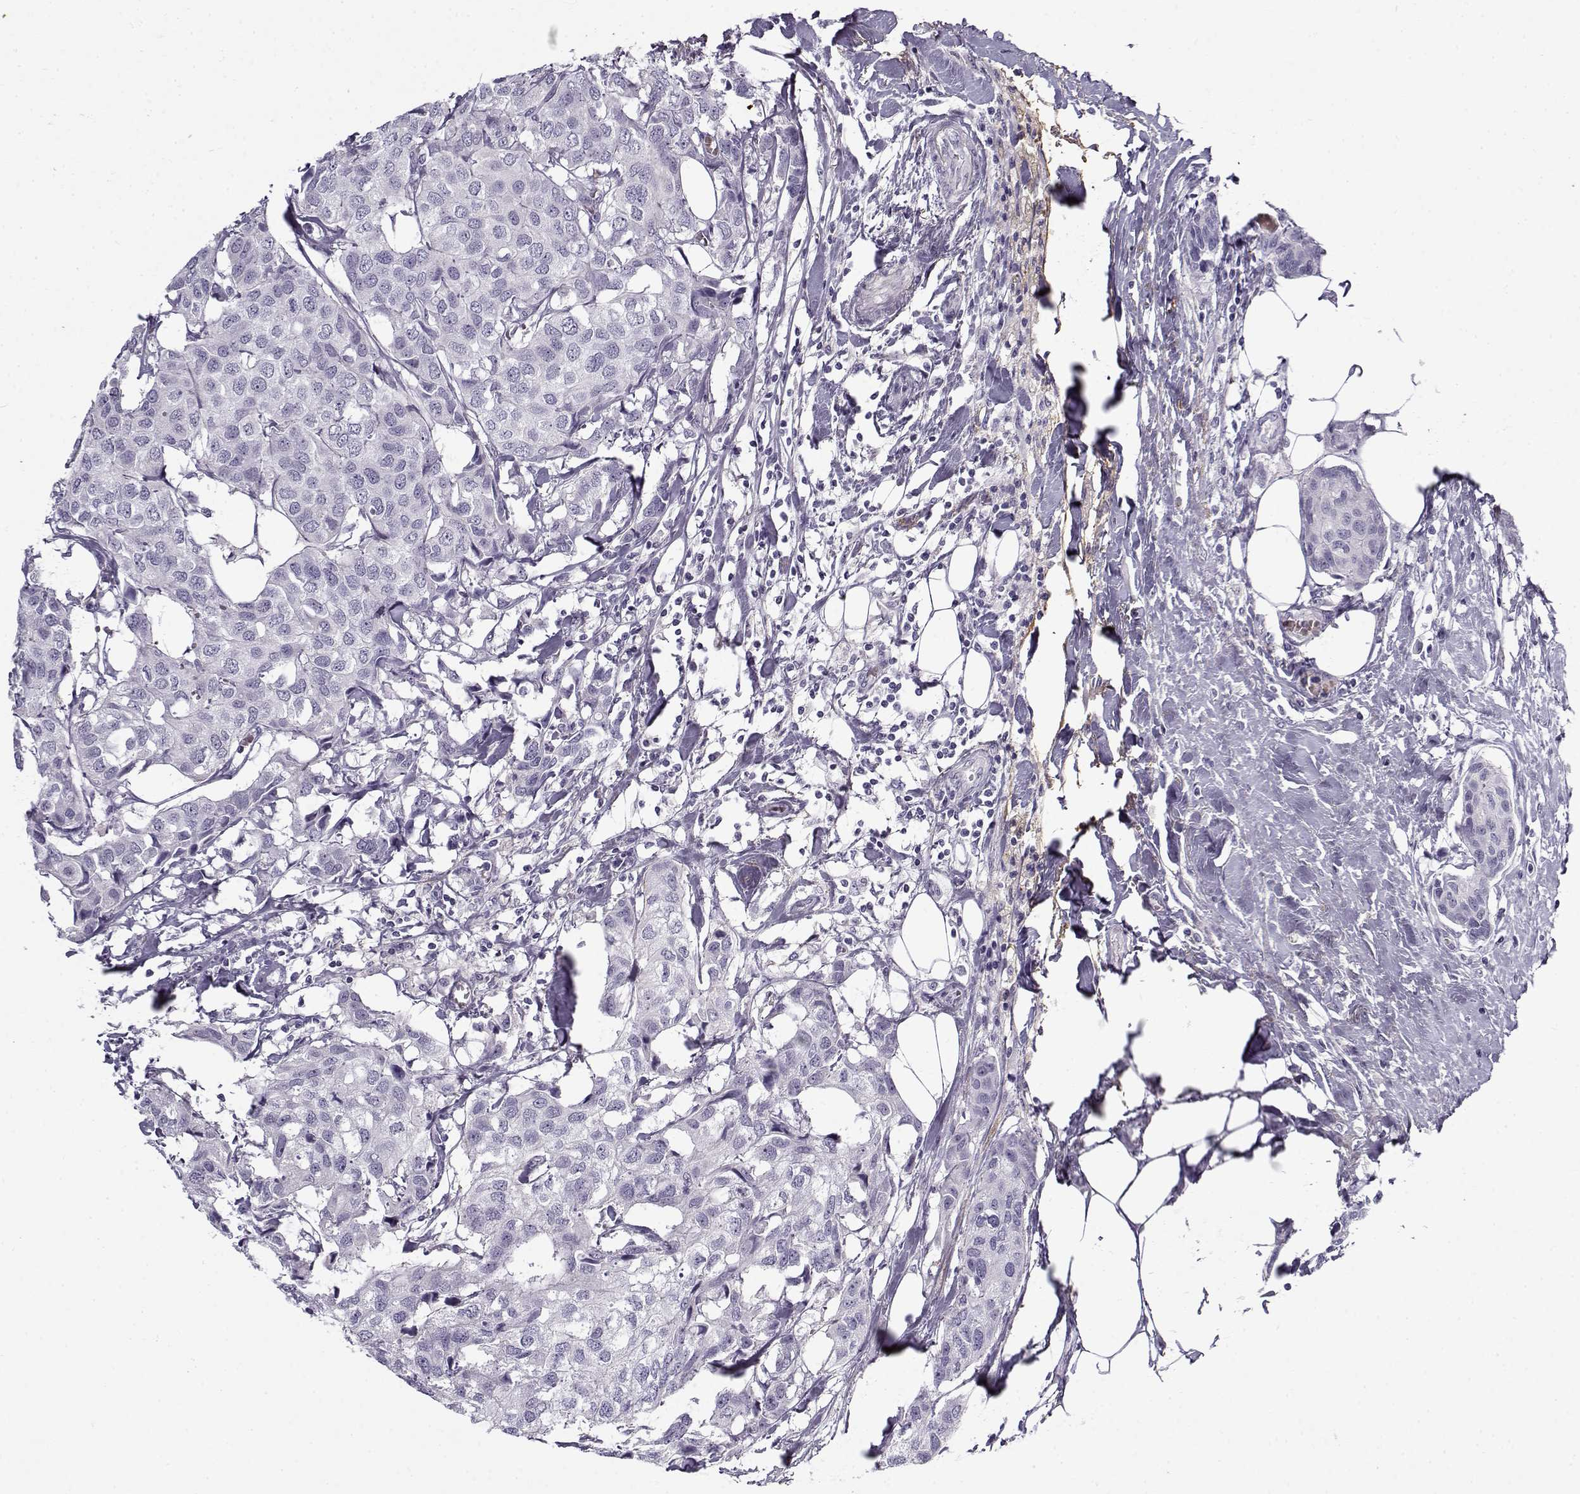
{"staining": {"intensity": "negative", "quantity": "none", "location": "none"}, "tissue": "breast cancer", "cell_type": "Tumor cells", "image_type": "cancer", "snomed": [{"axis": "morphology", "description": "Duct carcinoma"}, {"axis": "topography", "description": "Breast"}], "caption": "Tumor cells show no significant protein staining in breast cancer (invasive ductal carcinoma).", "gene": "GTSF1L", "patient": {"sex": "female", "age": 80}}